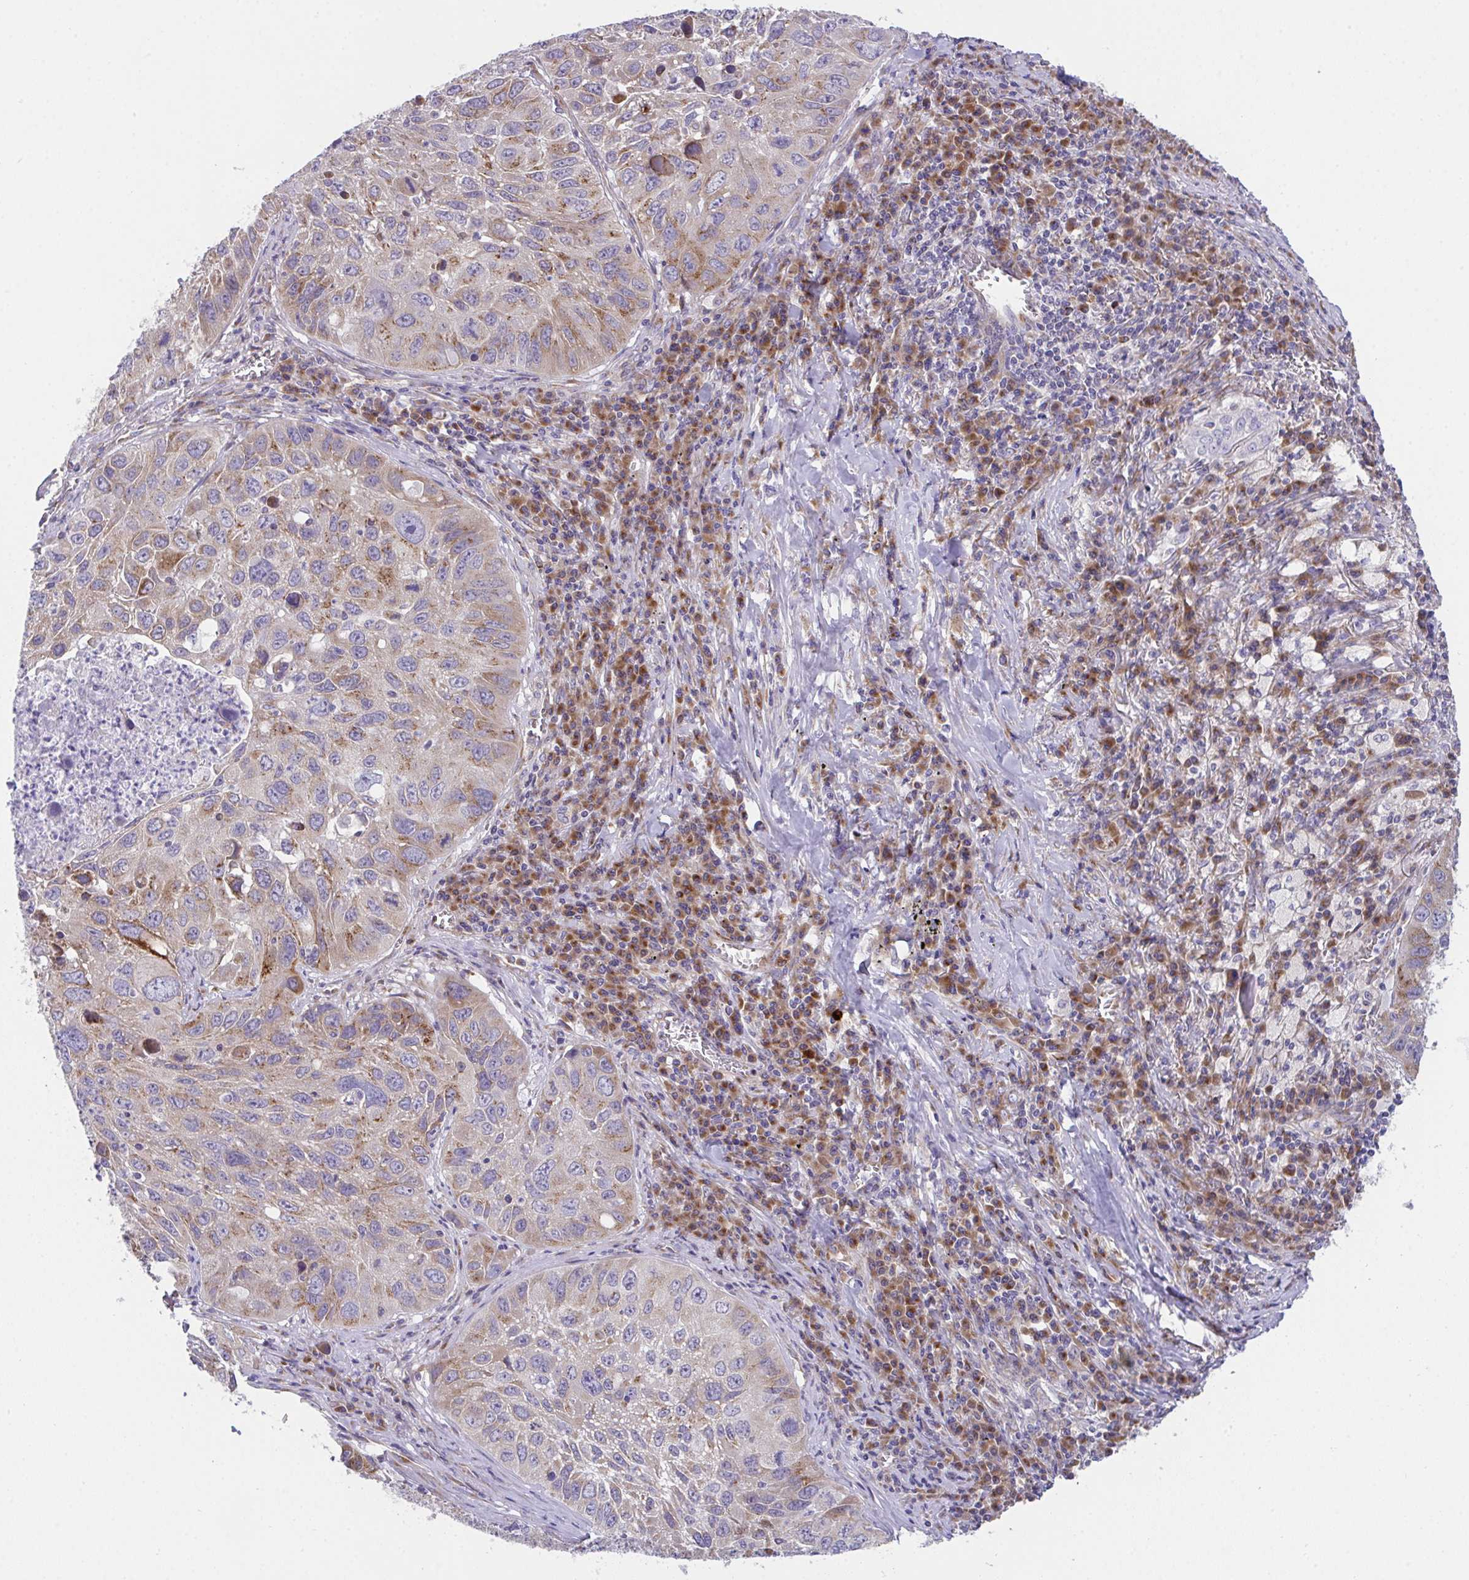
{"staining": {"intensity": "weak", "quantity": "25%-75%", "location": "cytoplasmic/membranous"}, "tissue": "lung cancer", "cell_type": "Tumor cells", "image_type": "cancer", "snomed": [{"axis": "morphology", "description": "Squamous cell carcinoma, NOS"}, {"axis": "topography", "description": "Lung"}], "caption": "An image showing weak cytoplasmic/membranous positivity in approximately 25%-75% of tumor cells in lung cancer, as visualized by brown immunohistochemical staining.", "gene": "MIA3", "patient": {"sex": "female", "age": 61}}